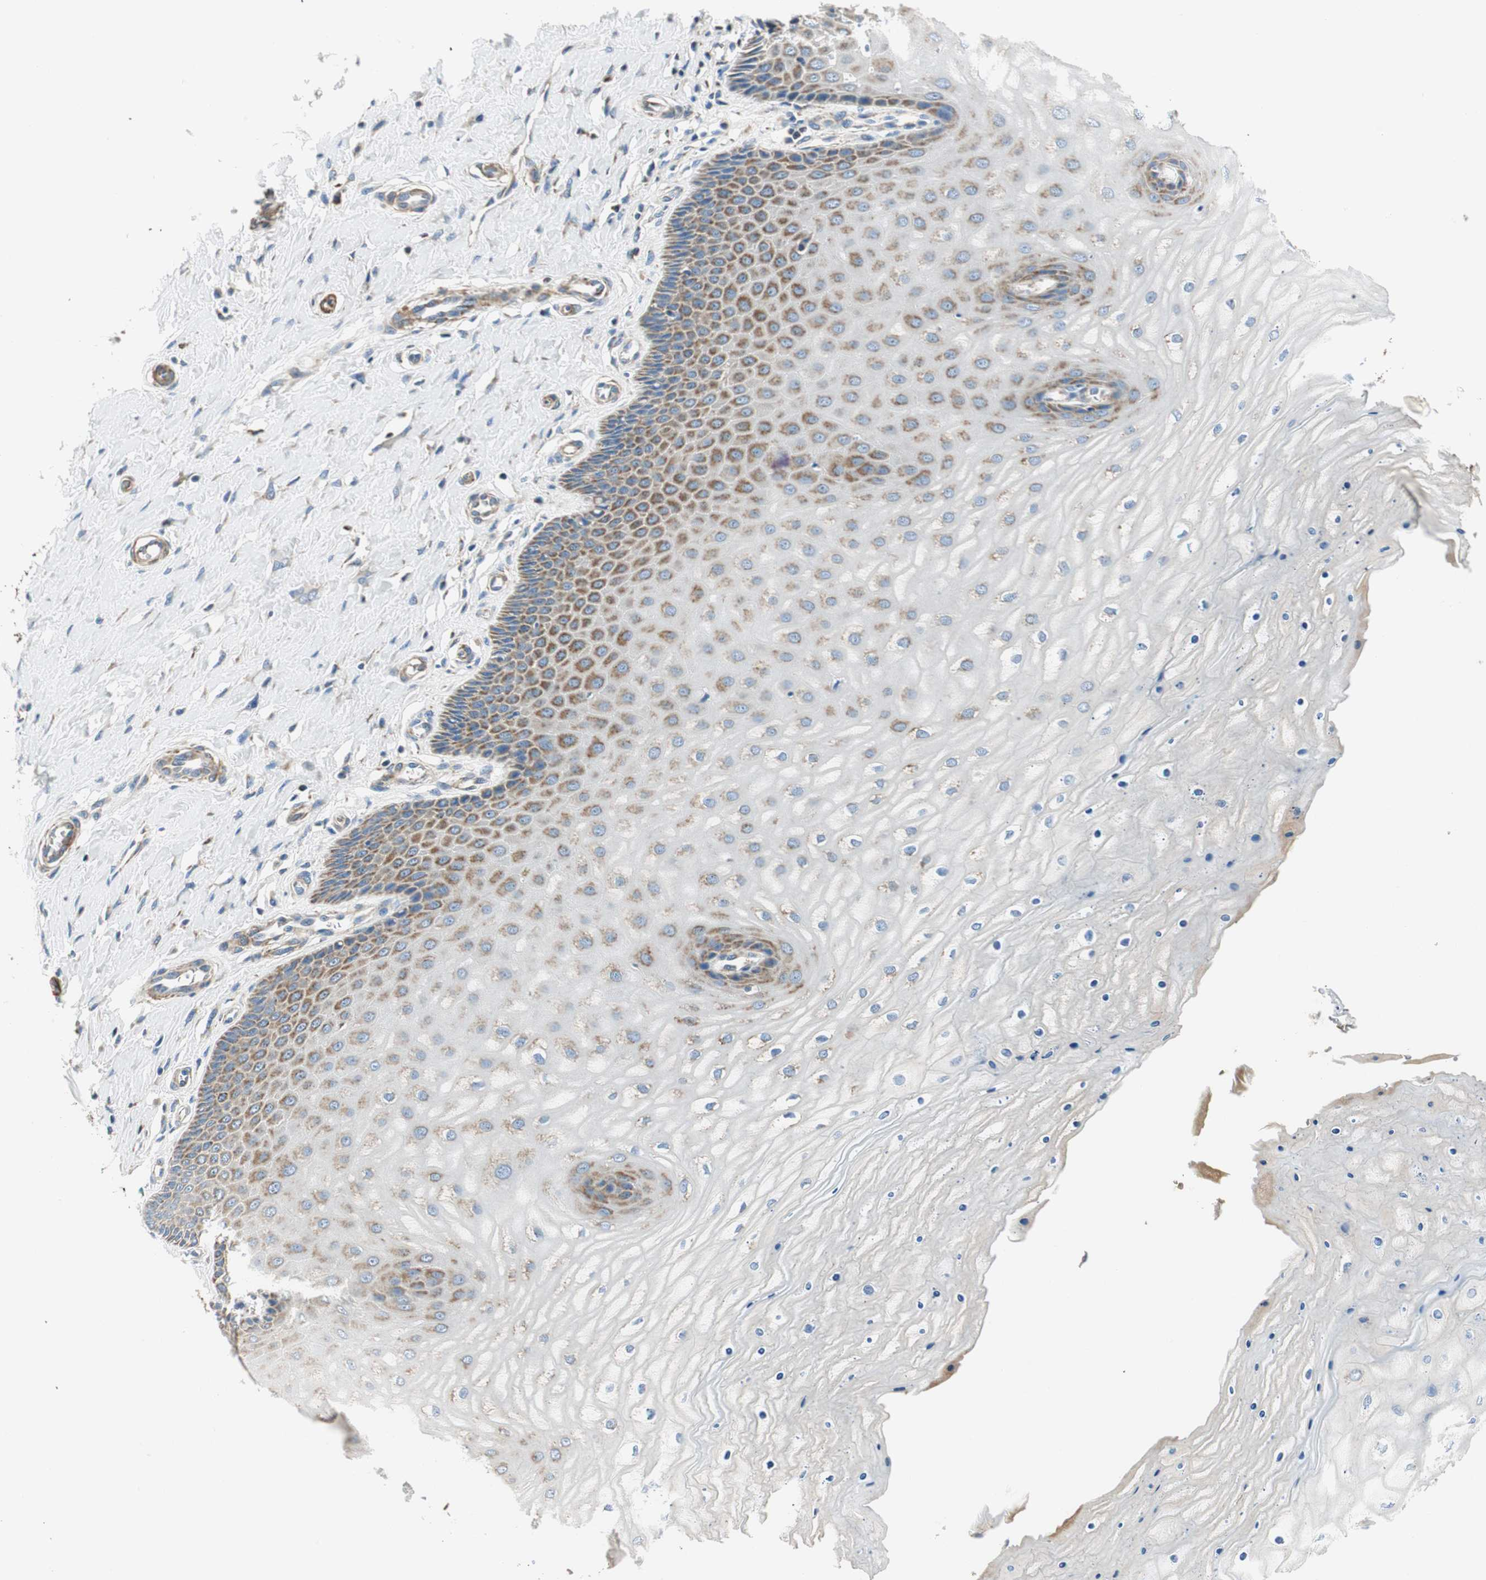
{"staining": {"intensity": "weak", "quantity": "25%-75%", "location": "cytoplasmic/membranous"}, "tissue": "cervix", "cell_type": "Glandular cells", "image_type": "normal", "snomed": [{"axis": "morphology", "description": "Normal tissue, NOS"}, {"axis": "topography", "description": "Cervix"}], "caption": "Protein expression by immunohistochemistry (IHC) reveals weak cytoplasmic/membranous staining in approximately 25%-75% of glandular cells in normal cervix. Immunohistochemistry (ihc) stains the protein of interest in brown and the nuclei are stained blue.", "gene": "RORB", "patient": {"sex": "female", "age": 55}}